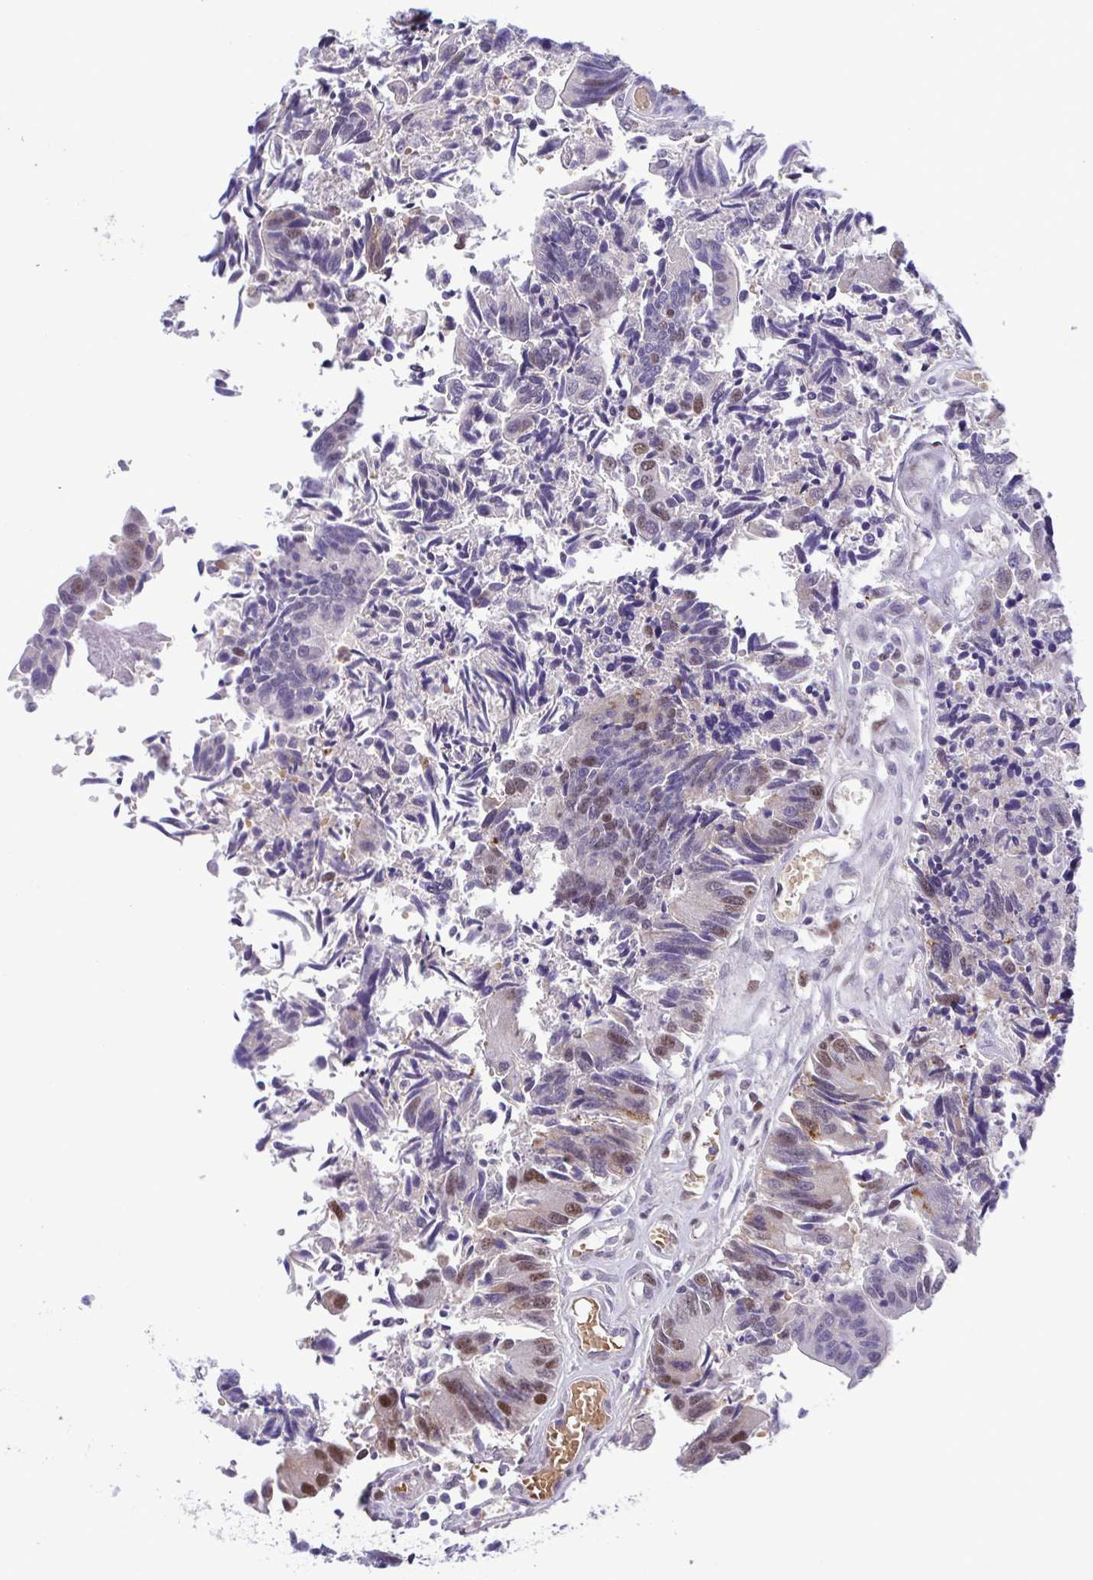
{"staining": {"intensity": "moderate", "quantity": "<25%", "location": "nuclear"}, "tissue": "colorectal cancer", "cell_type": "Tumor cells", "image_type": "cancer", "snomed": [{"axis": "morphology", "description": "Adenocarcinoma, NOS"}, {"axis": "topography", "description": "Colon"}], "caption": "Colorectal cancer stained for a protein (brown) displays moderate nuclear positive staining in approximately <25% of tumor cells.", "gene": "TIPIN", "patient": {"sex": "female", "age": 67}}